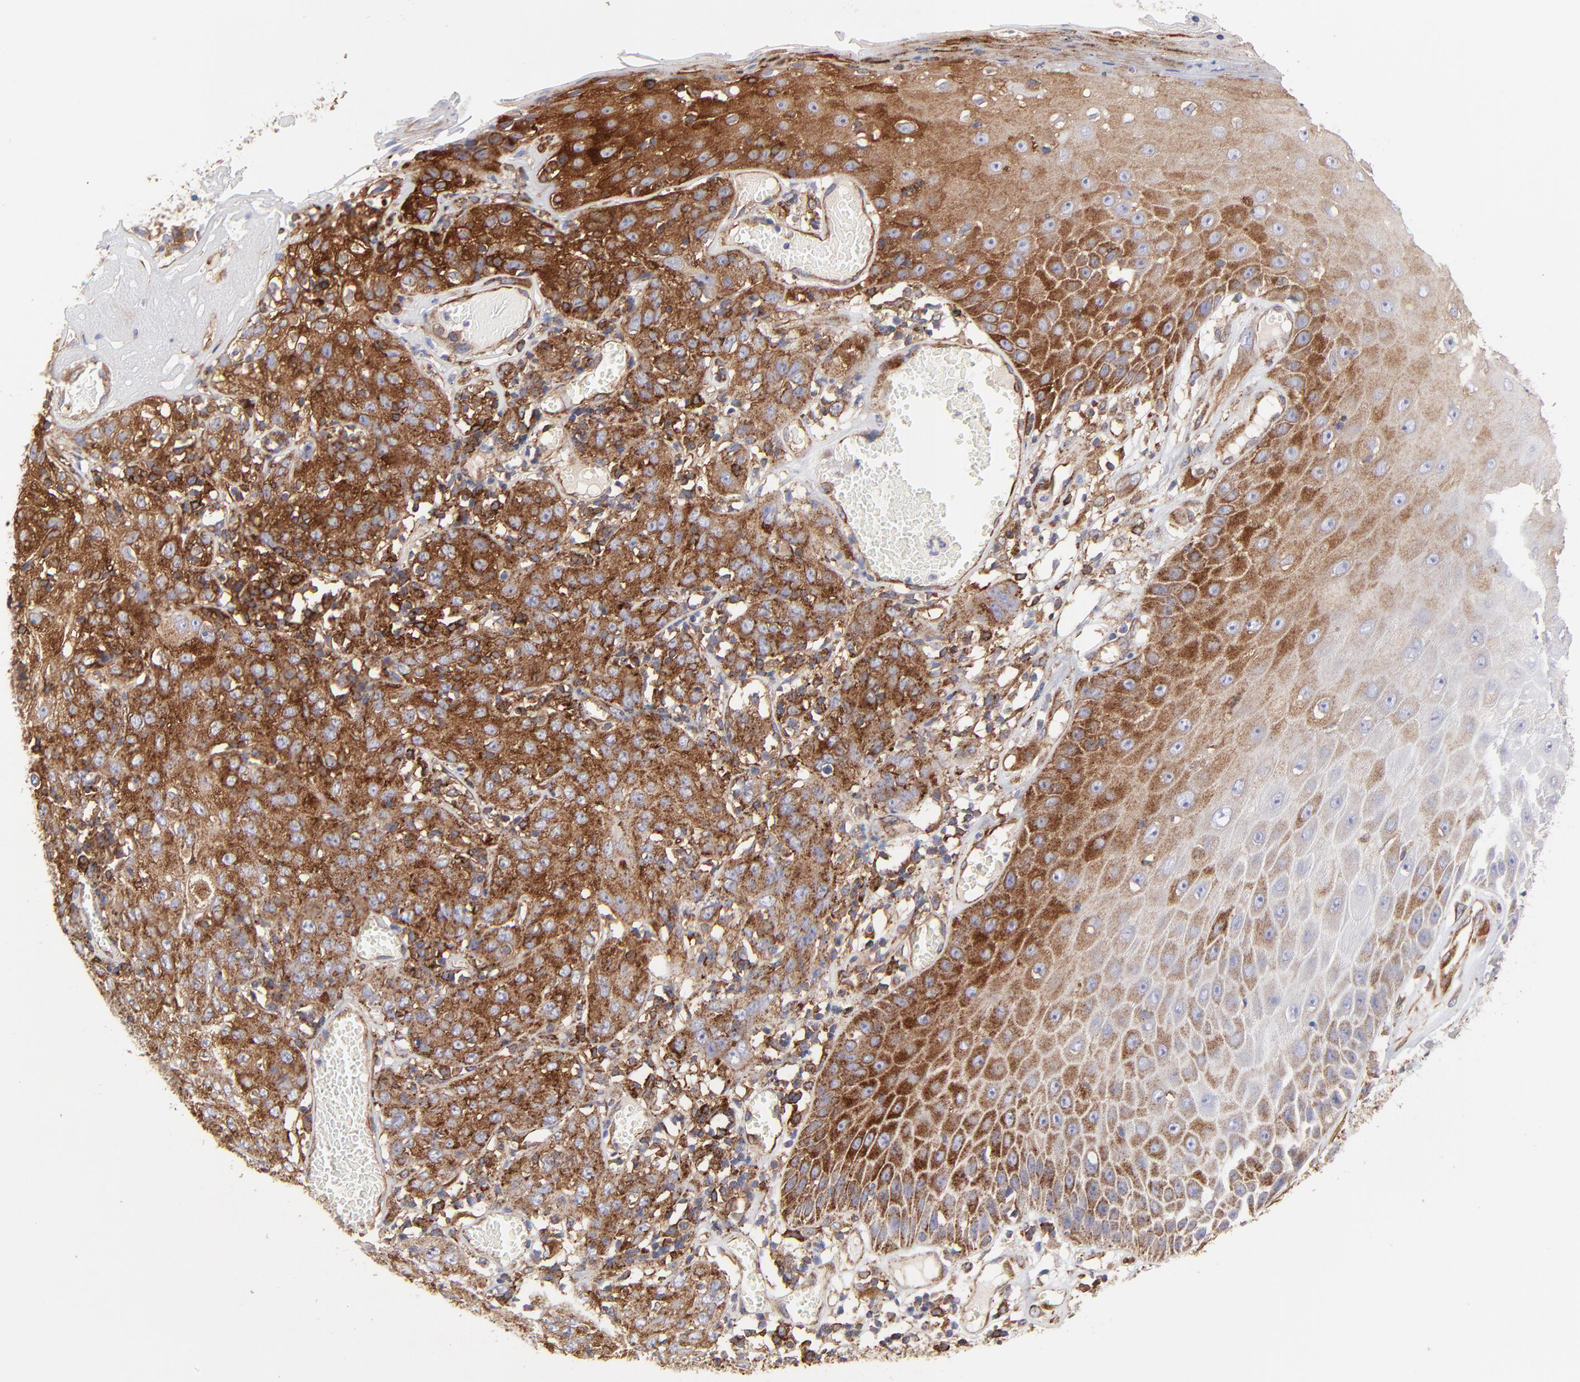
{"staining": {"intensity": "strong", "quantity": ">75%", "location": "cytoplasmic/membranous"}, "tissue": "skin cancer", "cell_type": "Tumor cells", "image_type": "cancer", "snomed": [{"axis": "morphology", "description": "Squamous cell carcinoma, NOS"}, {"axis": "topography", "description": "Skin"}], "caption": "Immunohistochemistry (IHC) (DAB (3,3'-diaminobenzidine)) staining of skin cancer (squamous cell carcinoma) exhibits strong cytoplasmic/membranous protein positivity in about >75% of tumor cells.", "gene": "COX8C", "patient": {"sex": "male", "age": 65}}